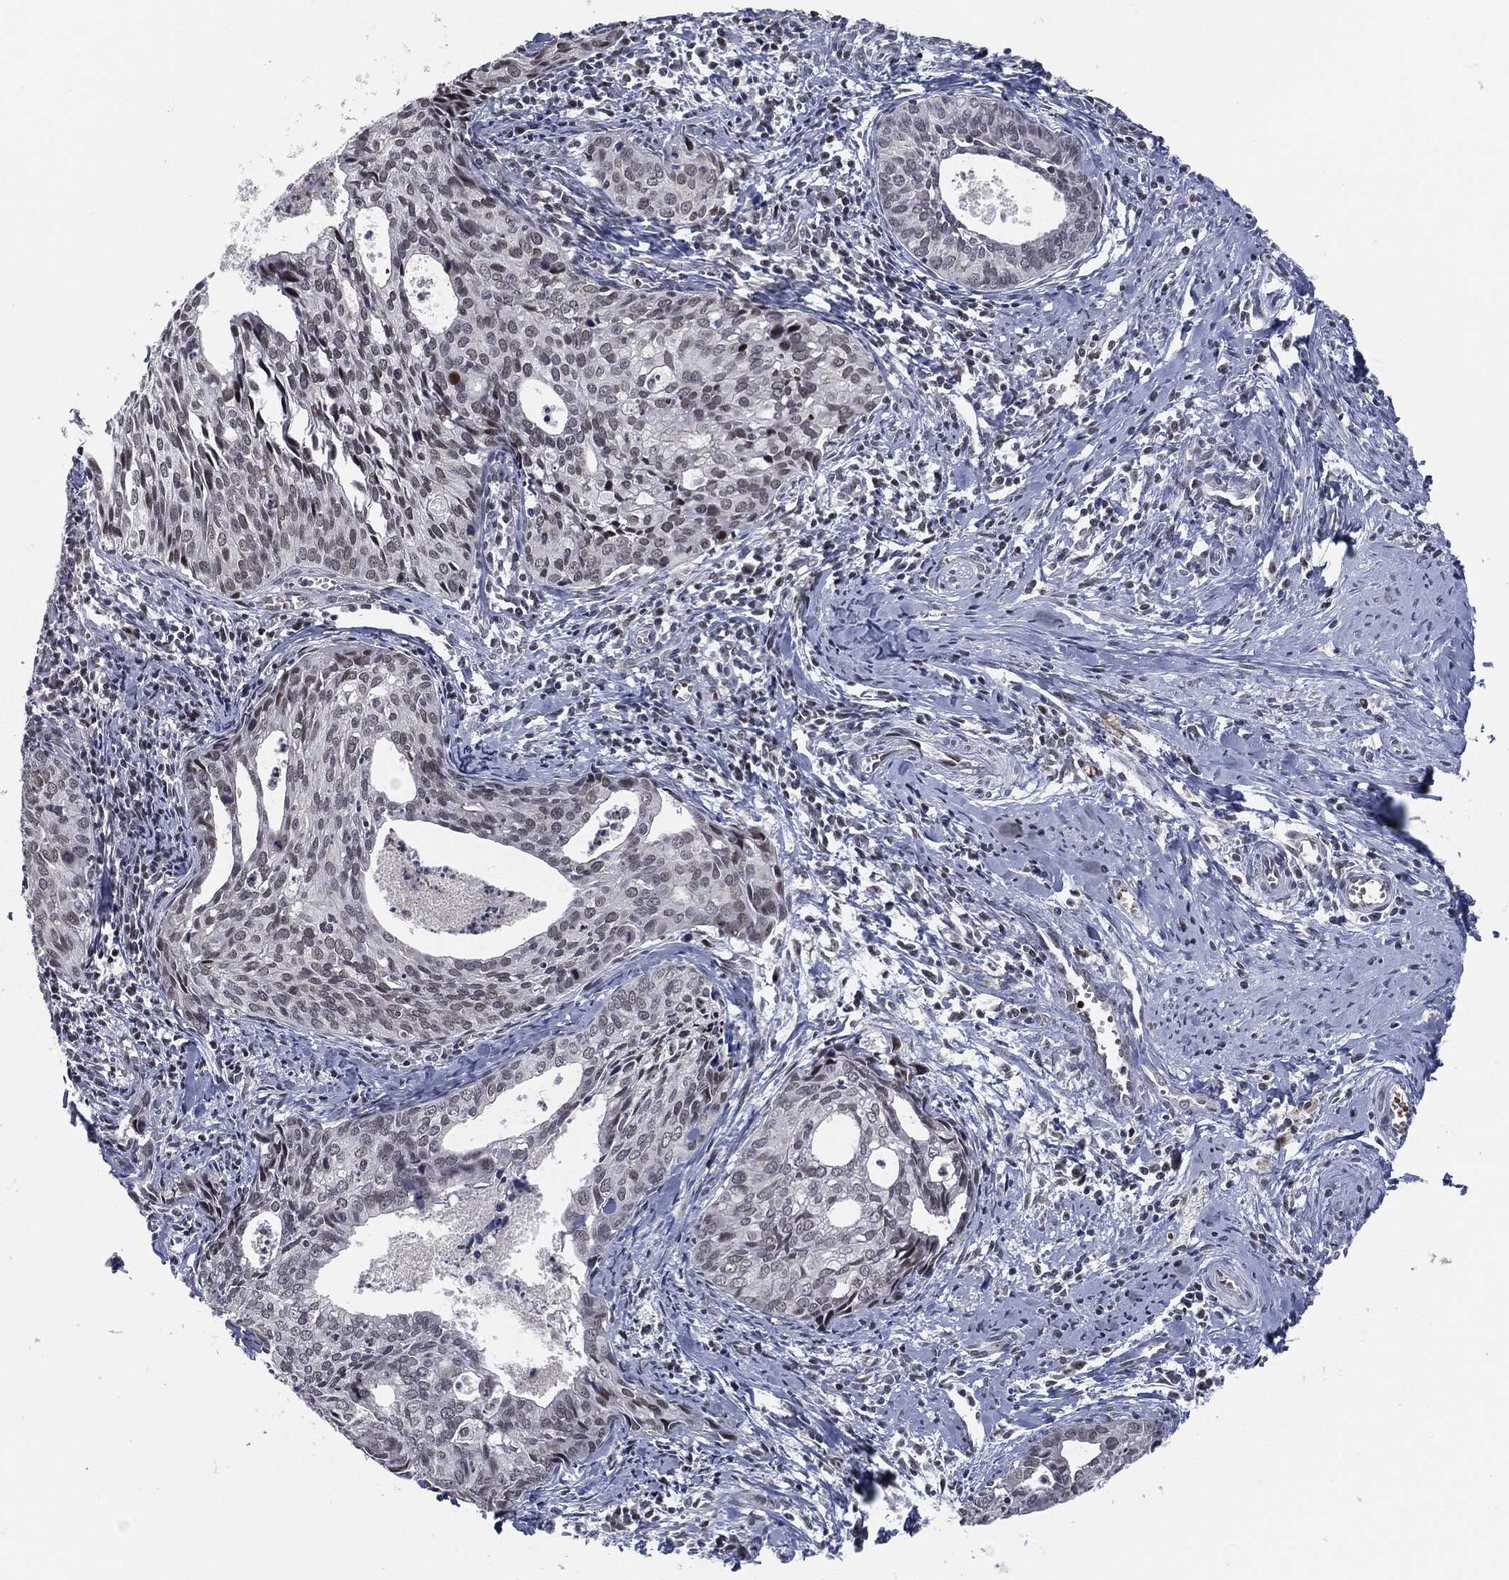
{"staining": {"intensity": "negative", "quantity": "none", "location": "none"}, "tissue": "cervical cancer", "cell_type": "Tumor cells", "image_type": "cancer", "snomed": [{"axis": "morphology", "description": "Squamous cell carcinoma, NOS"}, {"axis": "topography", "description": "Cervix"}], "caption": "An image of human cervical cancer is negative for staining in tumor cells. (IHC, brightfield microscopy, high magnification).", "gene": "ANXA1", "patient": {"sex": "female", "age": 29}}